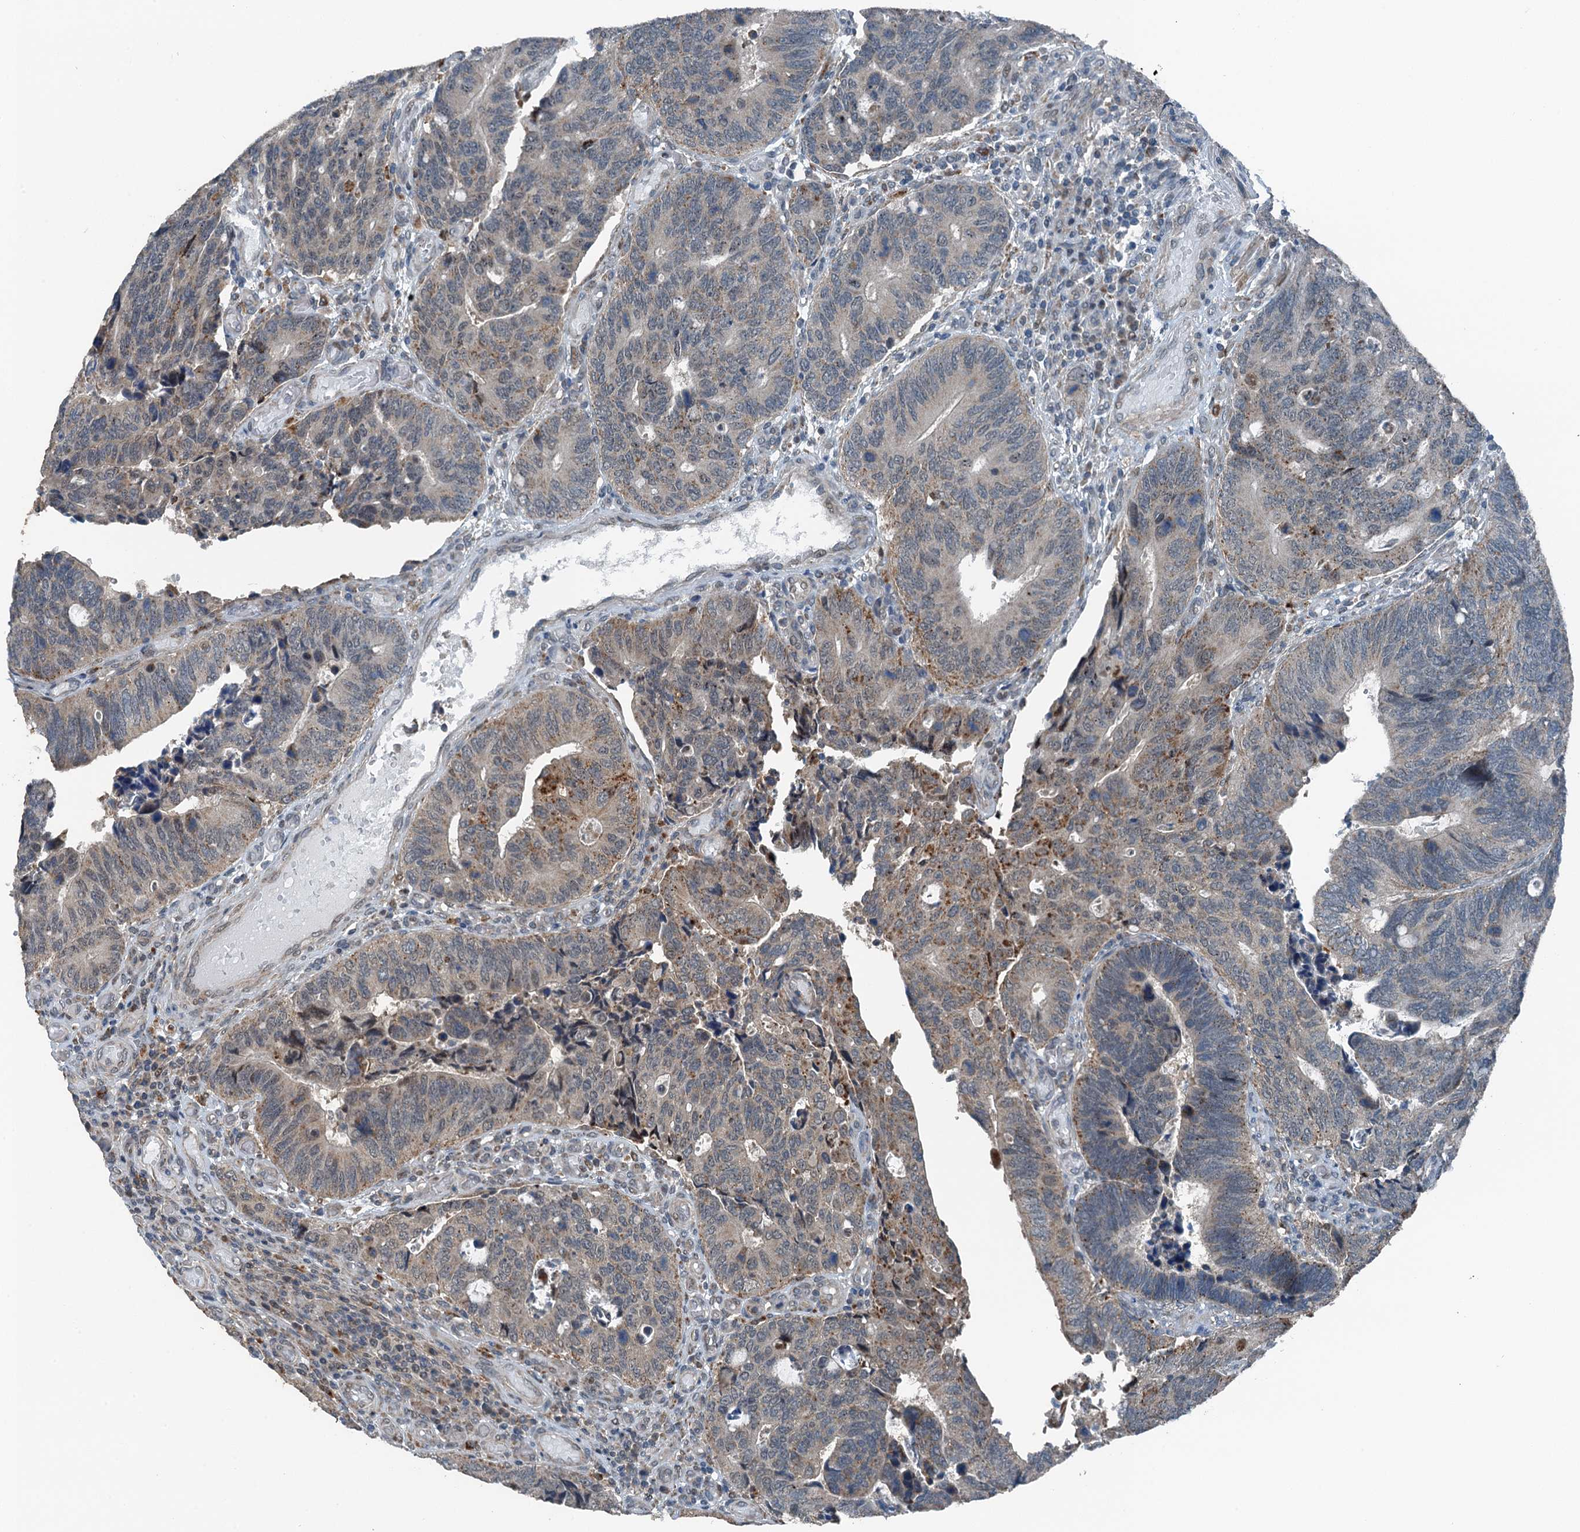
{"staining": {"intensity": "weak", "quantity": "<25%", "location": "cytoplasmic/membranous"}, "tissue": "colorectal cancer", "cell_type": "Tumor cells", "image_type": "cancer", "snomed": [{"axis": "morphology", "description": "Adenocarcinoma, NOS"}, {"axis": "topography", "description": "Colon"}], "caption": "Immunohistochemical staining of colorectal cancer (adenocarcinoma) displays no significant expression in tumor cells. (DAB (3,3'-diaminobenzidine) immunohistochemistry (IHC) visualized using brightfield microscopy, high magnification).", "gene": "BMERB1", "patient": {"sex": "male", "age": 87}}